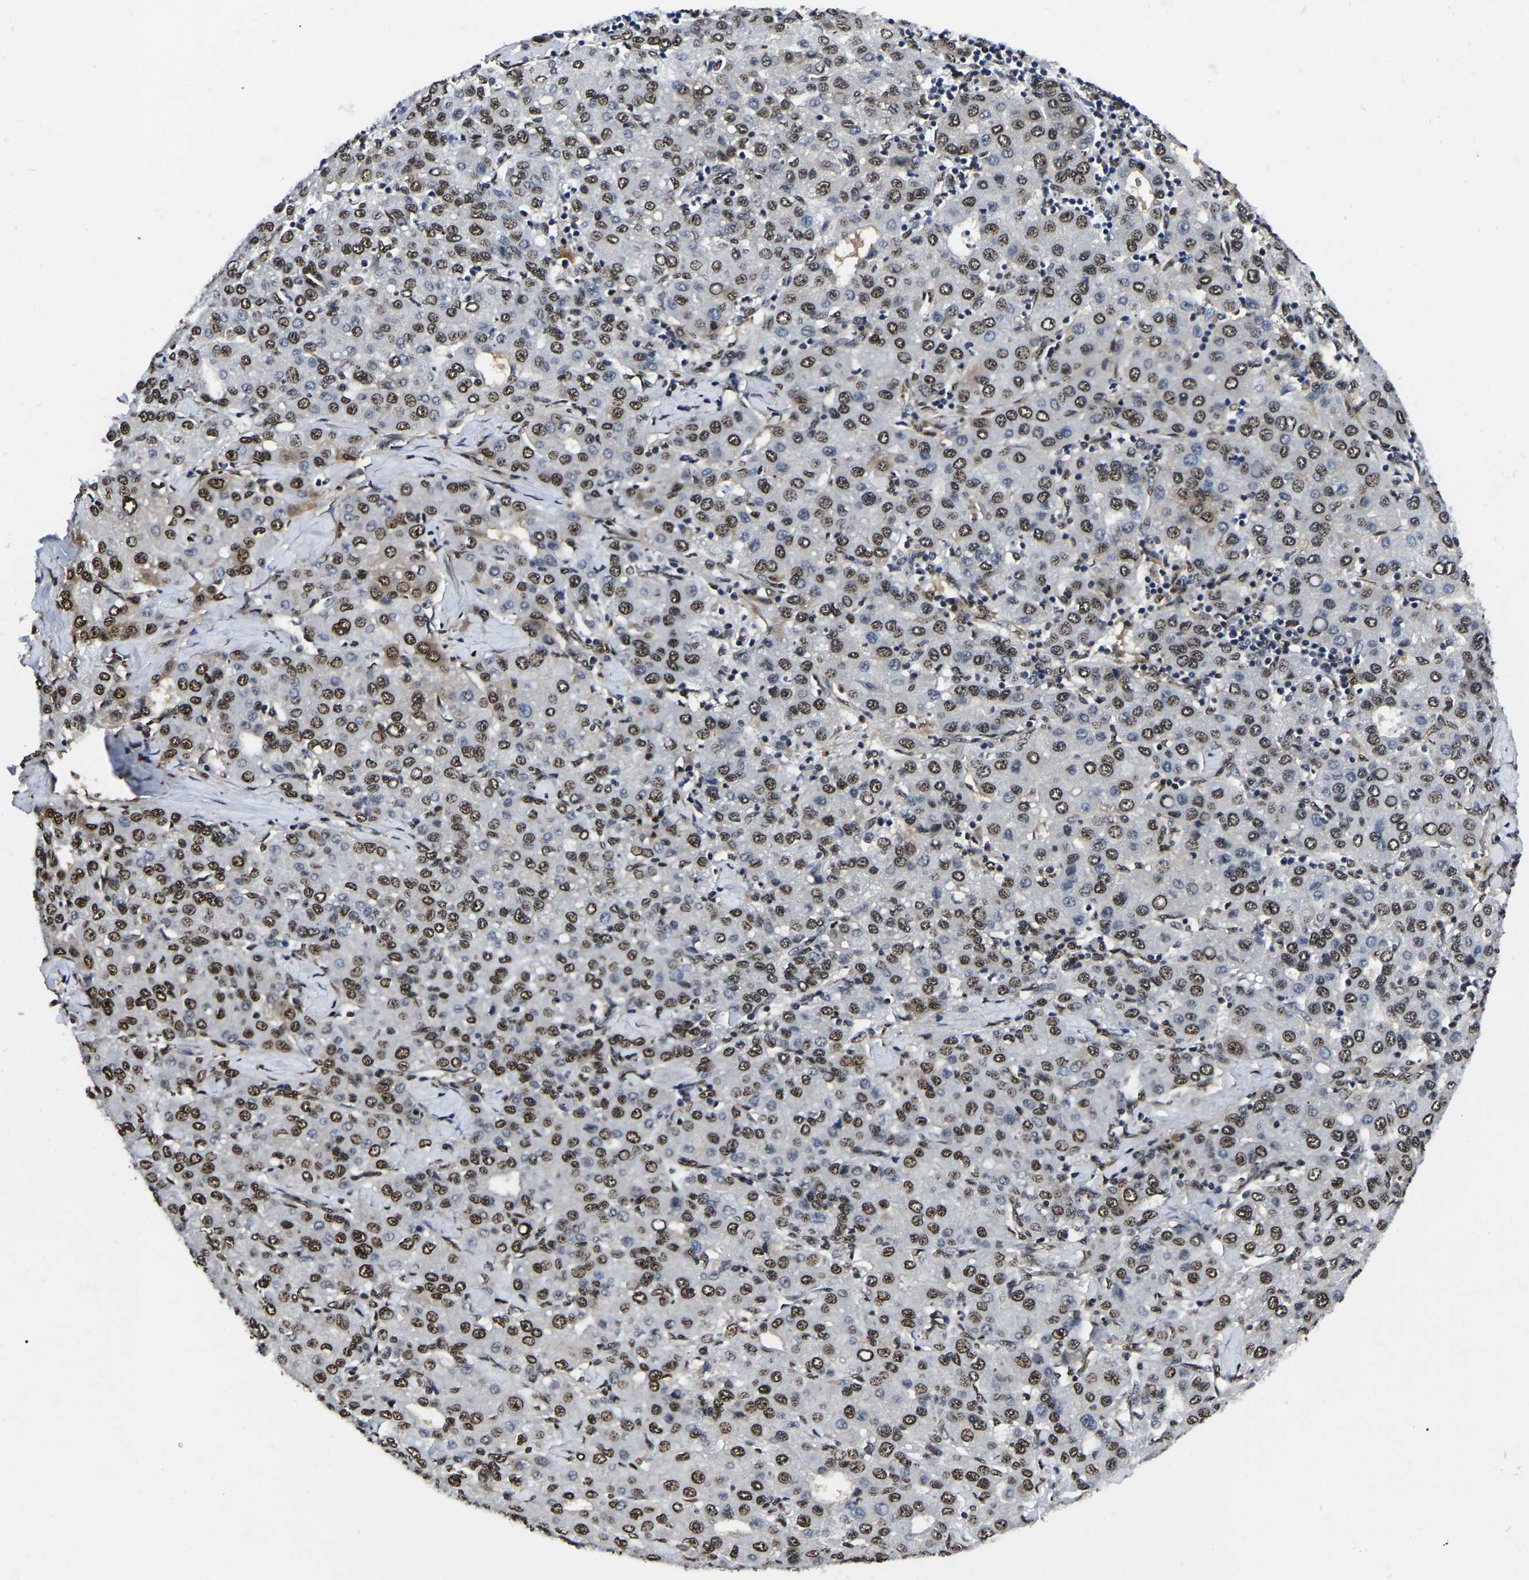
{"staining": {"intensity": "moderate", "quantity": ">75%", "location": "nuclear"}, "tissue": "liver cancer", "cell_type": "Tumor cells", "image_type": "cancer", "snomed": [{"axis": "morphology", "description": "Carcinoma, Hepatocellular, NOS"}, {"axis": "topography", "description": "Liver"}], "caption": "Immunohistochemical staining of liver hepatocellular carcinoma exhibits medium levels of moderate nuclear positivity in about >75% of tumor cells. The staining was performed using DAB to visualize the protein expression in brown, while the nuclei were stained in blue with hematoxylin (Magnification: 20x).", "gene": "TRIM35", "patient": {"sex": "male", "age": 65}}